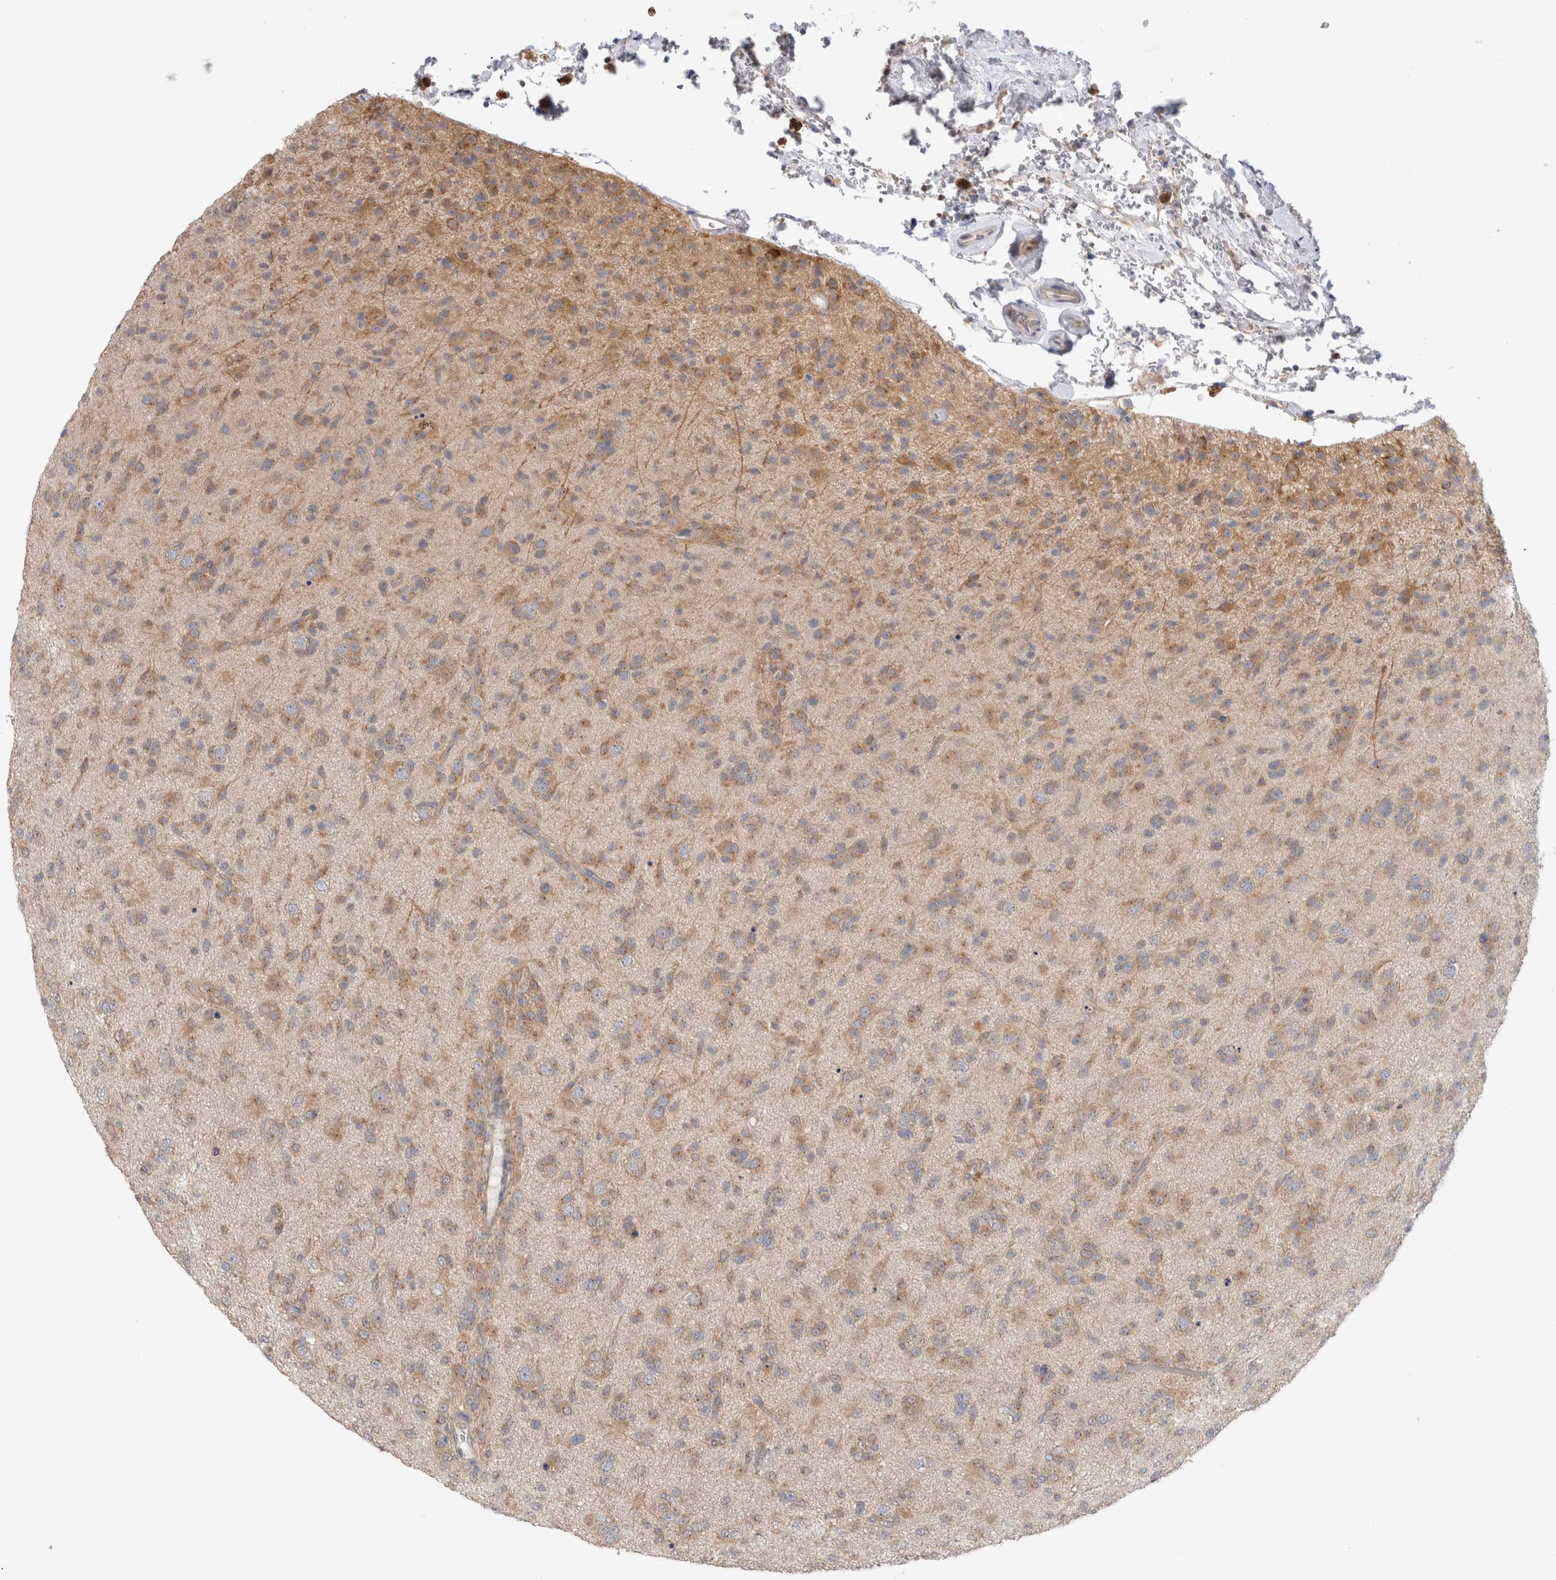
{"staining": {"intensity": "weak", "quantity": ">75%", "location": "cytoplasmic/membranous"}, "tissue": "glioma", "cell_type": "Tumor cells", "image_type": "cancer", "snomed": [{"axis": "morphology", "description": "Glioma, malignant, Low grade"}, {"axis": "topography", "description": "Brain"}], "caption": "Malignant glioma (low-grade) stained for a protein exhibits weak cytoplasmic/membranous positivity in tumor cells.", "gene": "IFT74", "patient": {"sex": "male", "age": 65}}